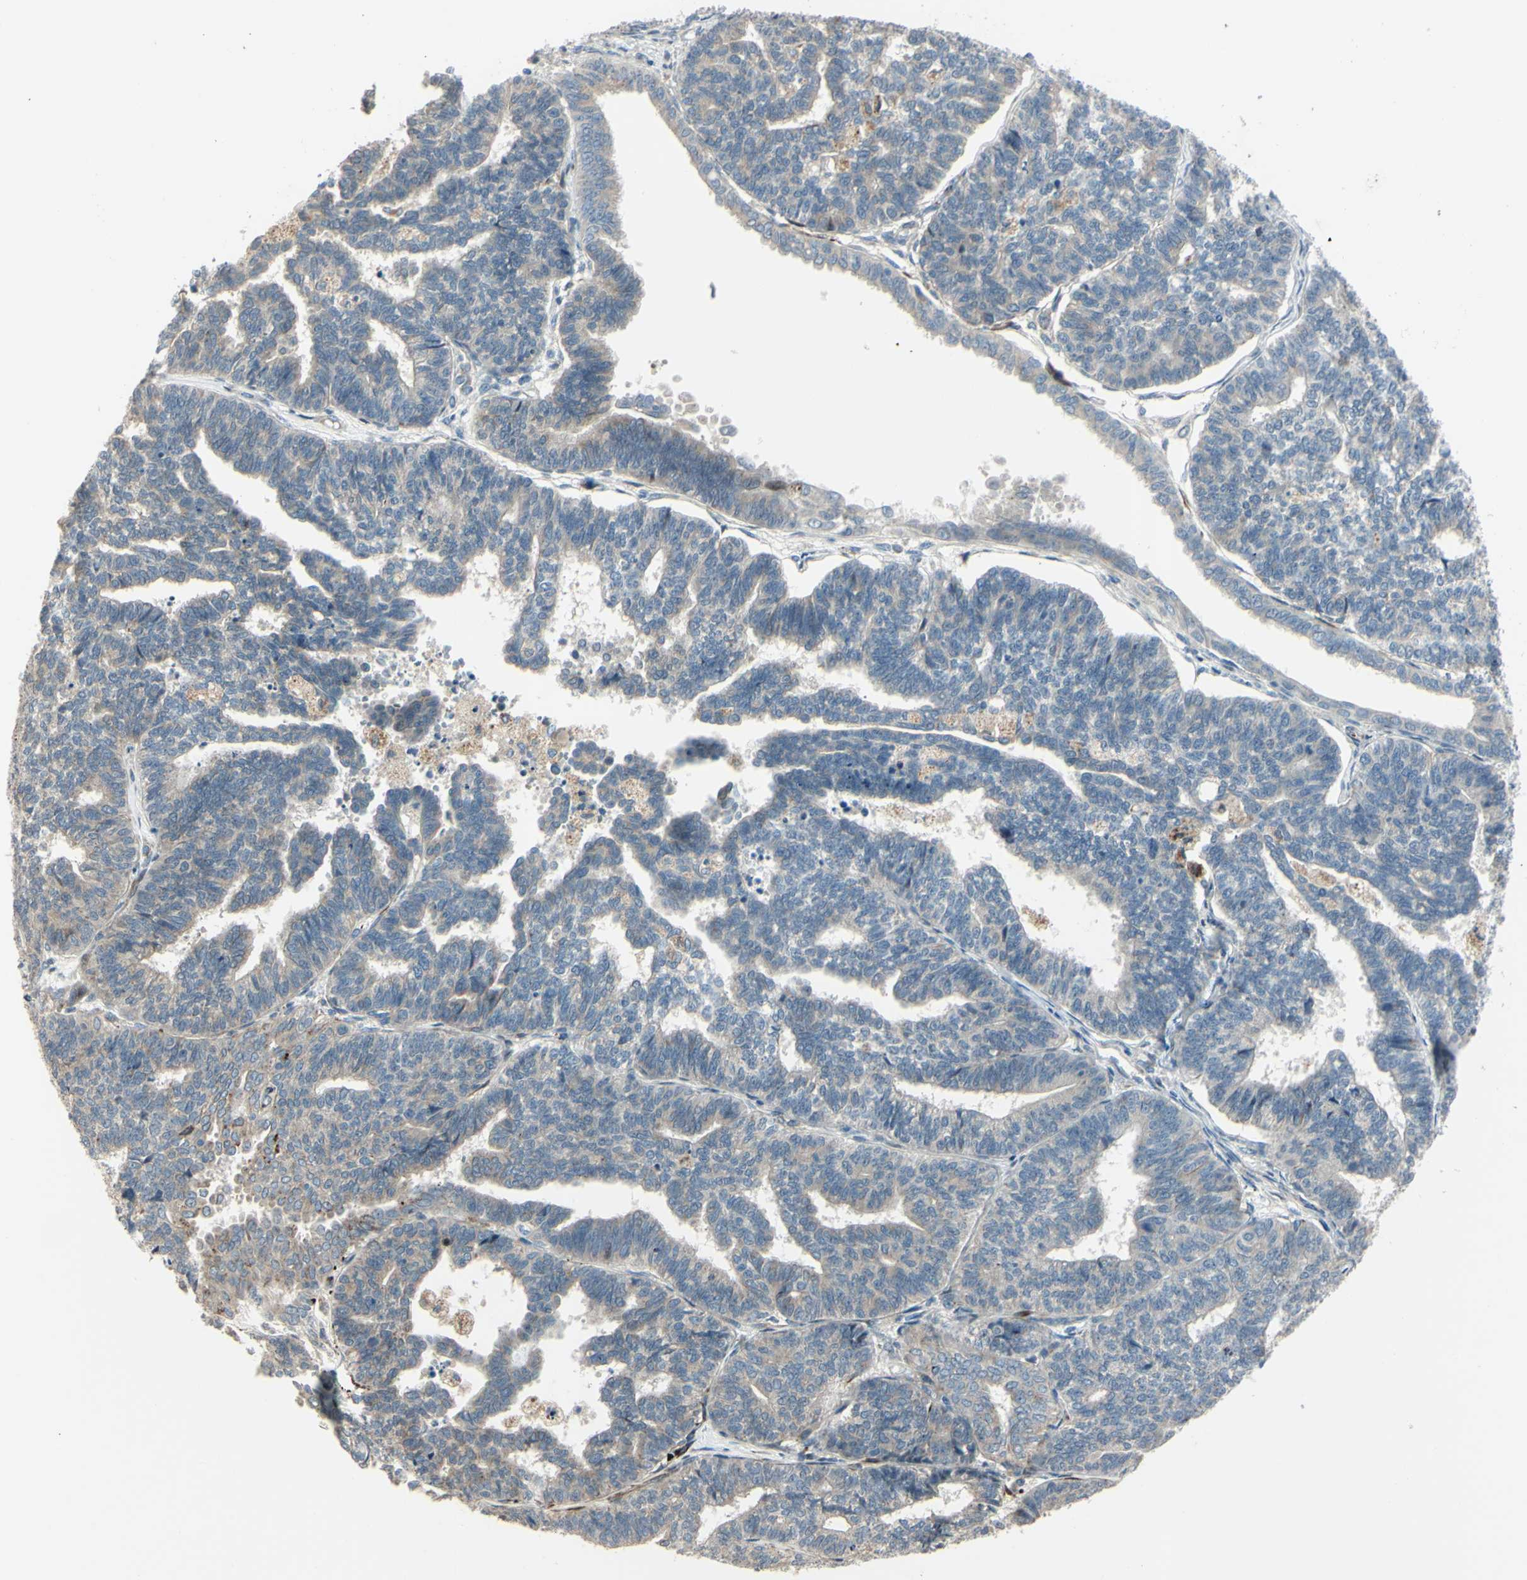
{"staining": {"intensity": "weak", "quantity": "<25%", "location": "cytoplasmic/membranous"}, "tissue": "endometrial cancer", "cell_type": "Tumor cells", "image_type": "cancer", "snomed": [{"axis": "morphology", "description": "Adenocarcinoma, NOS"}, {"axis": "topography", "description": "Endometrium"}], "caption": "Human adenocarcinoma (endometrial) stained for a protein using immunohistochemistry (IHC) shows no positivity in tumor cells.", "gene": "NDFIP1", "patient": {"sex": "female", "age": 70}}